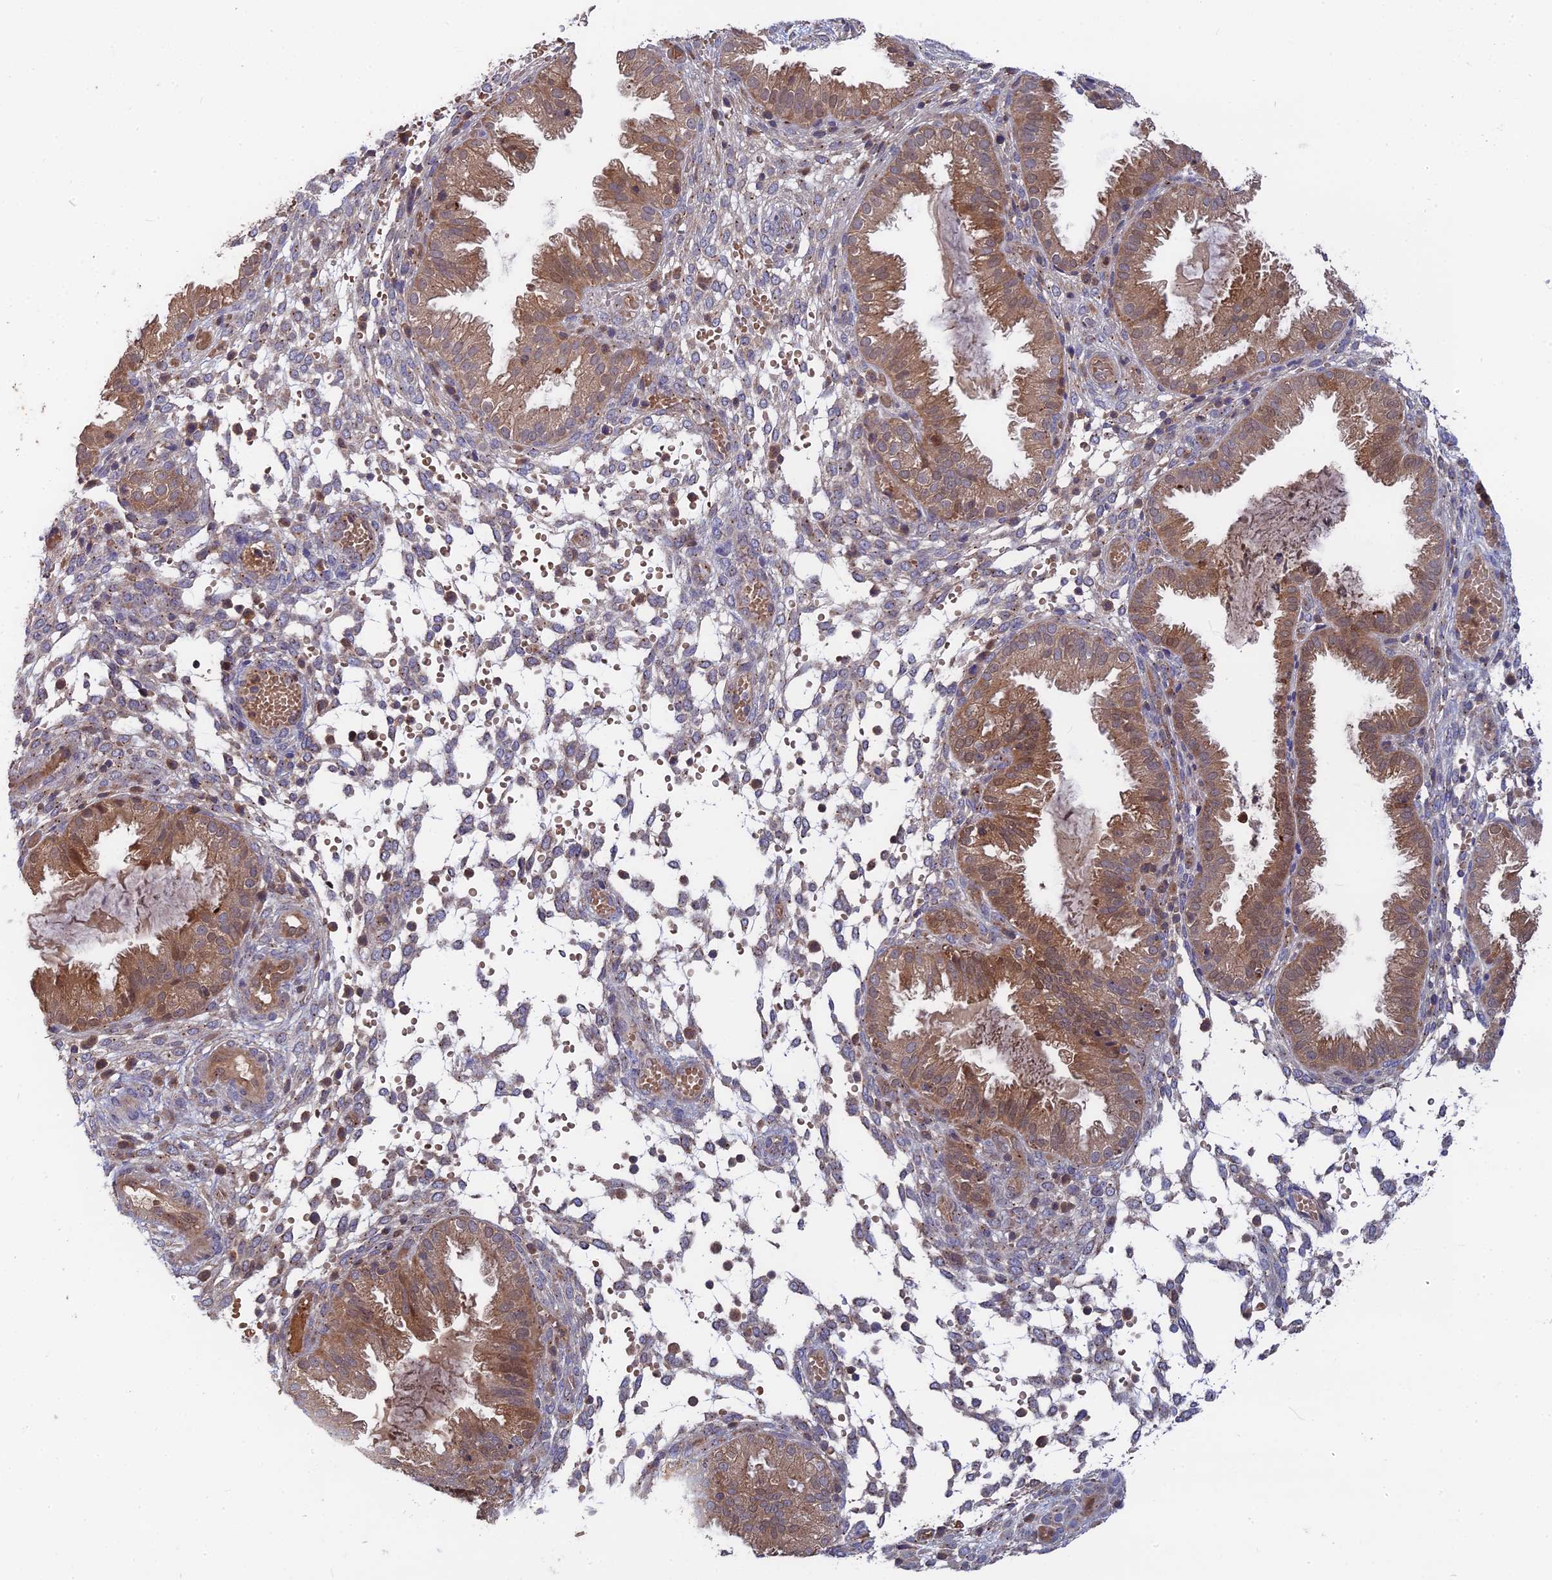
{"staining": {"intensity": "negative", "quantity": "none", "location": "none"}, "tissue": "endometrium", "cell_type": "Cells in endometrial stroma", "image_type": "normal", "snomed": [{"axis": "morphology", "description": "Normal tissue, NOS"}, {"axis": "topography", "description": "Endometrium"}], "caption": "Immunohistochemistry histopathology image of unremarkable endometrium: endometrium stained with DAB reveals no significant protein staining in cells in endometrial stroma.", "gene": "RPIA", "patient": {"sex": "female", "age": 33}}